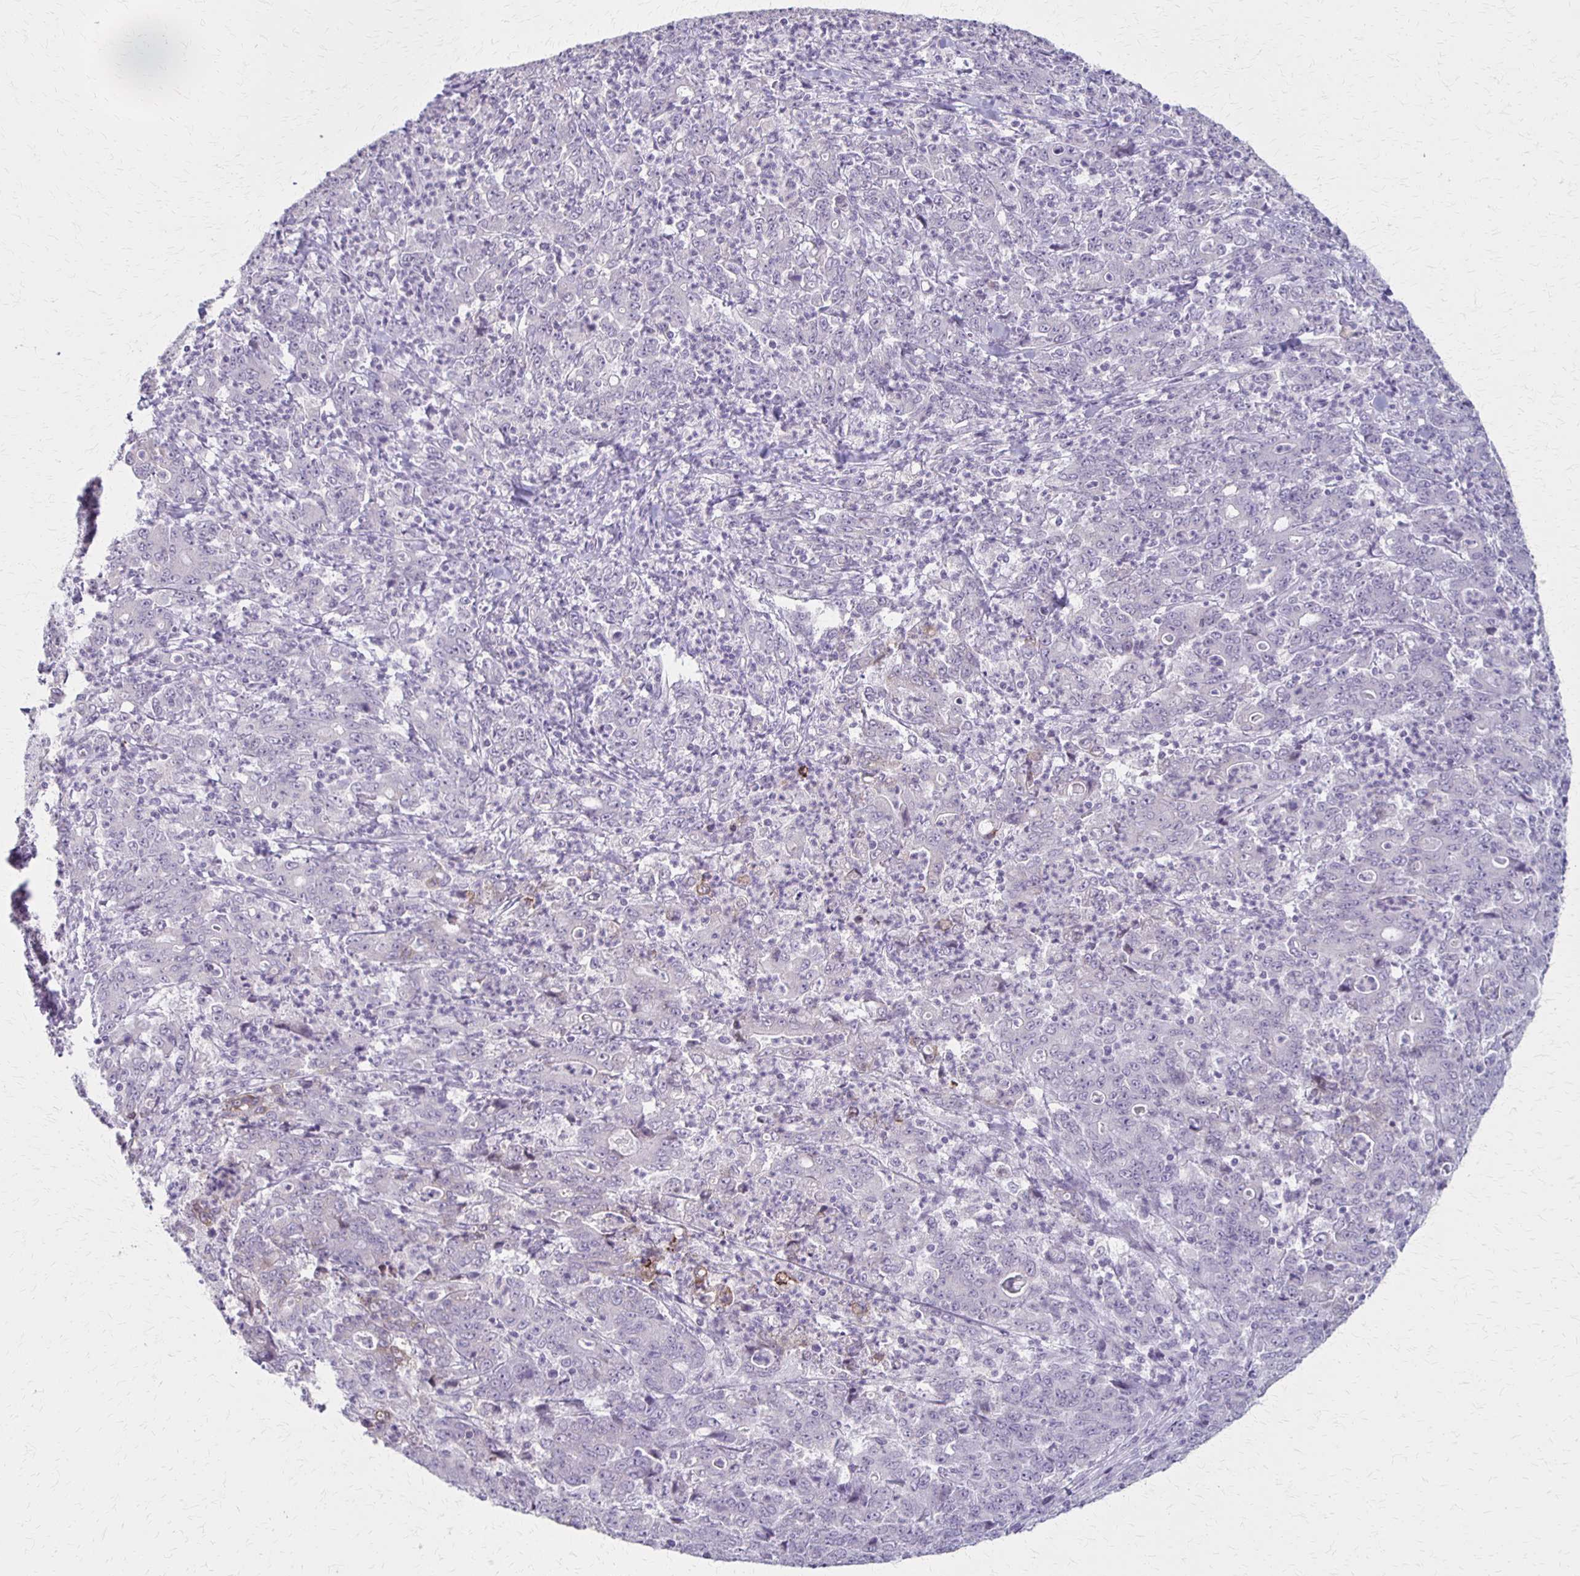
{"staining": {"intensity": "negative", "quantity": "none", "location": "none"}, "tissue": "stomach cancer", "cell_type": "Tumor cells", "image_type": "cancer", "snomed": [{"axis": "morphology", "description": "Adenocarcinoma, NOS"}, {"axis": "topography", "description": "Stomach, lower"}], "caption": "Immunohistochemistry (IHC) image of stomach cancer (adenocarcinoma) stained for a protein (brown), which shows no positivity in tumor cells.", "gene": "SLC35E2B", "patient": {"sex": "female", "age": 71}}